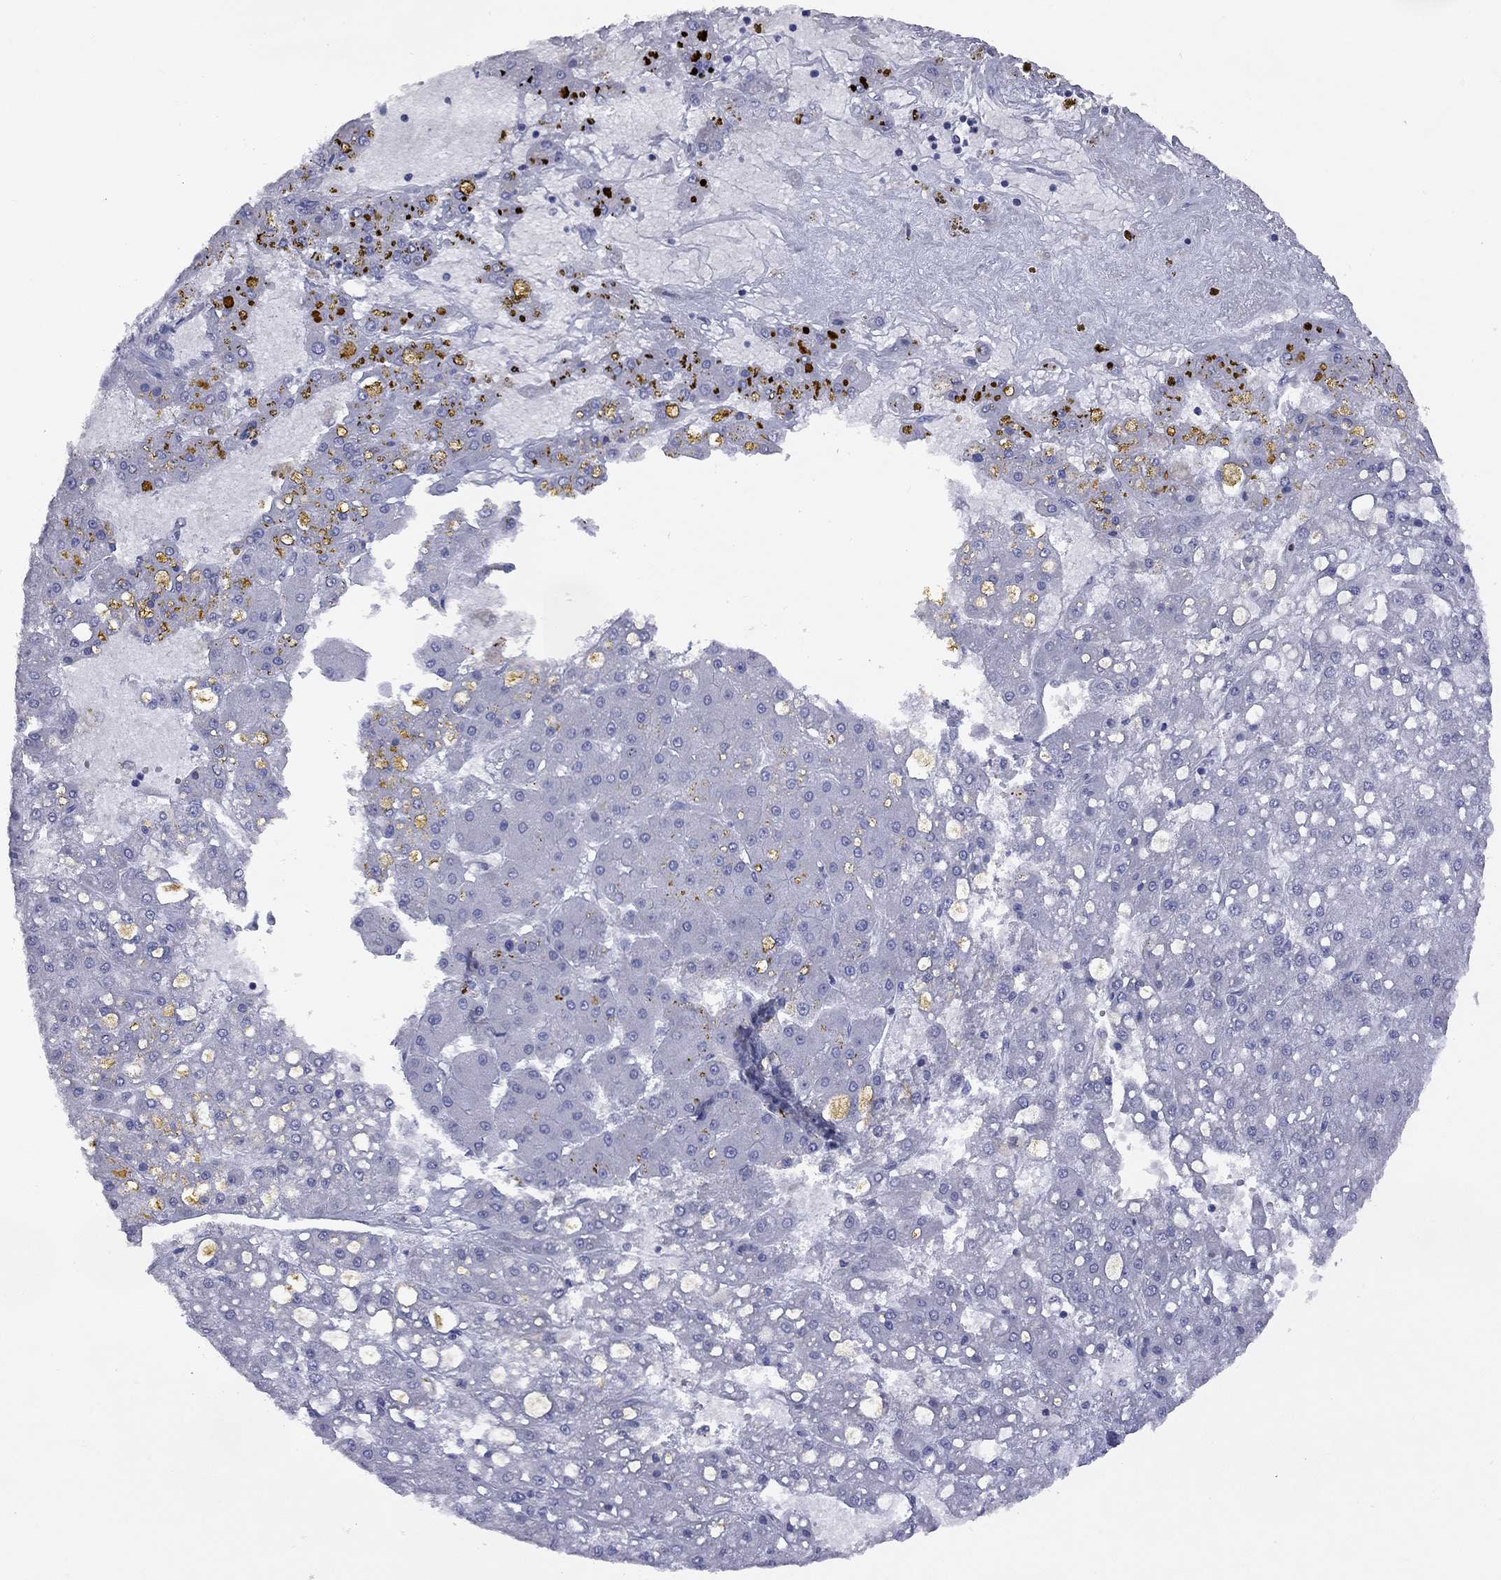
{"staining": {"intensity": "negative", "quantity": "none", "location": "none"}, "tissue": "liver cancer", "cell_type": "Tumor cells", "image_type": "cancer", "snomed": [{"axis": "morphology", "description": "Carcinoma, Hepatocellular, NOS"}, {"axis": "topography", "description": "Liver"}], "caption": "Tumor cells show no significant protein expression in liver hepatocellular carcinoma. (DAB immunohistochemistry with hematoxylin counter stain).", "gene": "NDUFB1", "patient": {"sex": "male", "age": 67}}